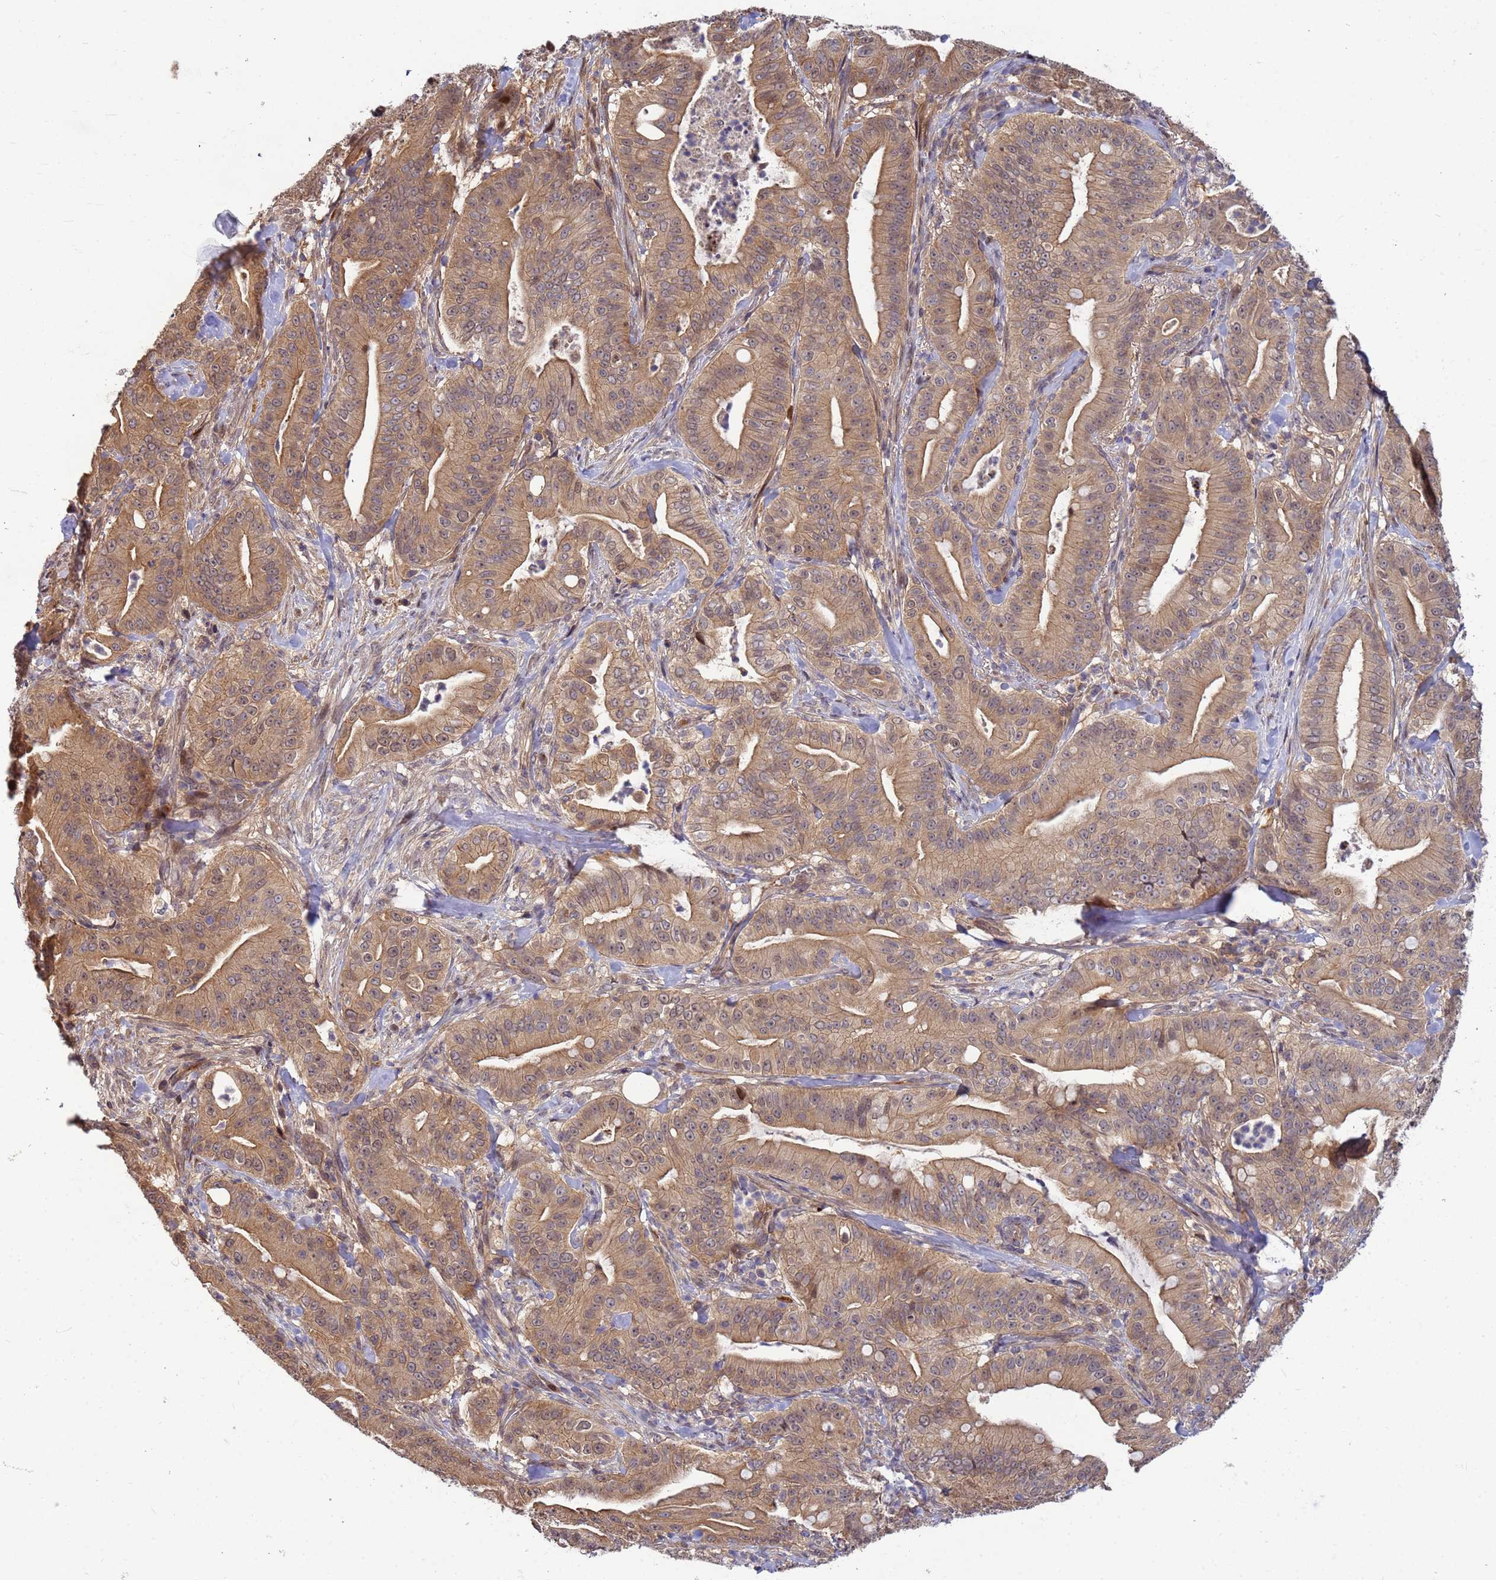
{"staining": {"intensity": "moderate", "quantity": ">75%", "location": "cytoplasmic/membranous"}, "tissue": "pancreatic cancer", "cell_type": "Tumor cells", "image_type": "cancer", "snomed": [{"axis": "morphology", "description": "Adenocarcinoma, NOS"}, {"axis": "topography", "description": "Pancreas"}], "caption": "Brown immunohistochemical staining in human pancreatic cancer exhibits moderate cytoplasmic/membranous positivity in about >75% of tumor cells. (DAB IHC, brown staining for protein, blue staining for nuclei).", "gene": "DUS4L", "patient": {"sex": "male", "age": 71}}